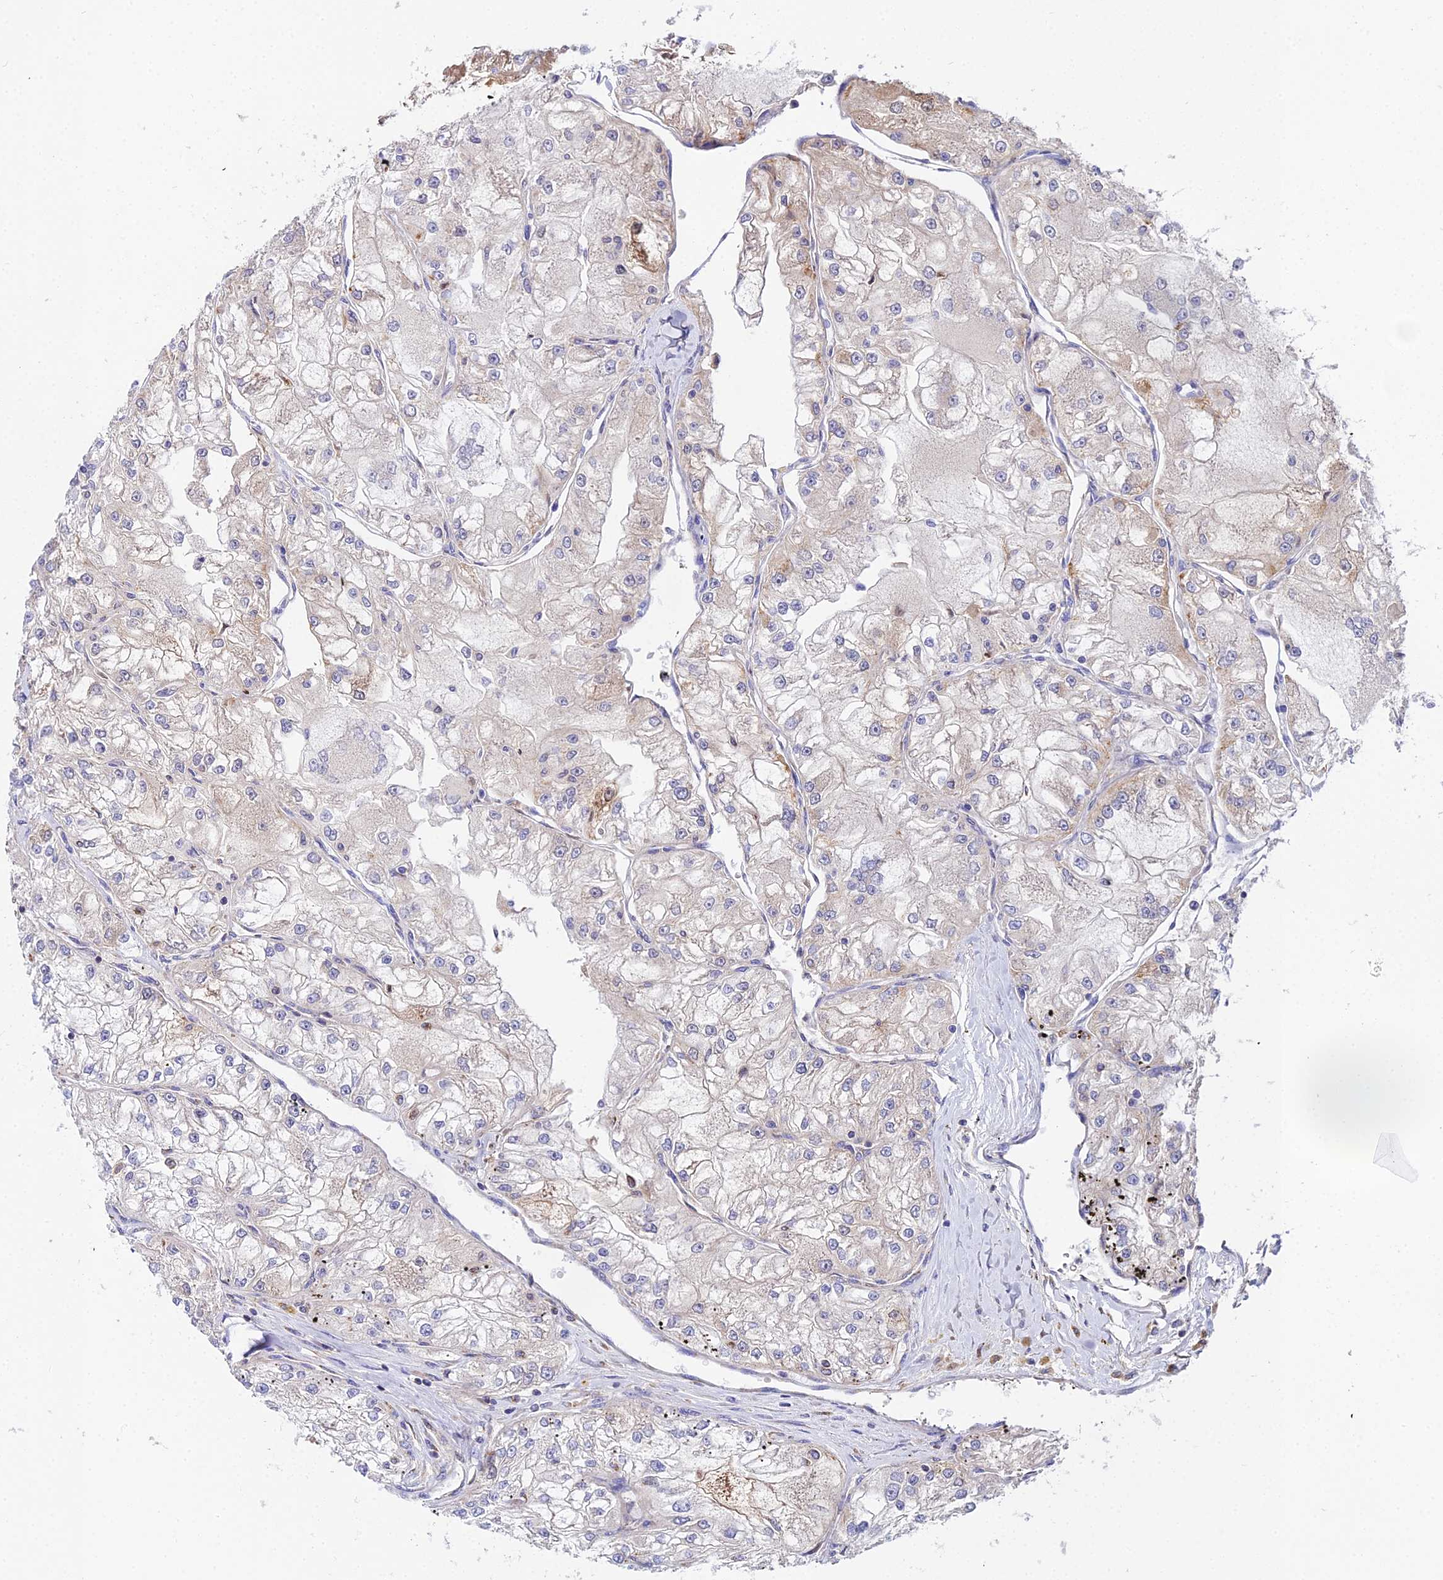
{"staining": {"intensity": "weak", "quantity": "25%-75%", "location": "cytoplasmic/membranous"}, "tissue": "renal cancer", "cell_type": "Tumor cells", "image_type": "cancer", "snomed": [{"axis": "morphology", "description": "Adenocarcinoma, NOS"}, {"axis": "topography", "description": "Kidney"}], "caption": "Renal cancer tissue reveals weak cytoplasmic/membranous expression in about 25%-75% of tumor cells, visualized by immunohistochemistry.", "gene": "NIPSNAP3A", "patient": {"sex": "female", "age": 72}}